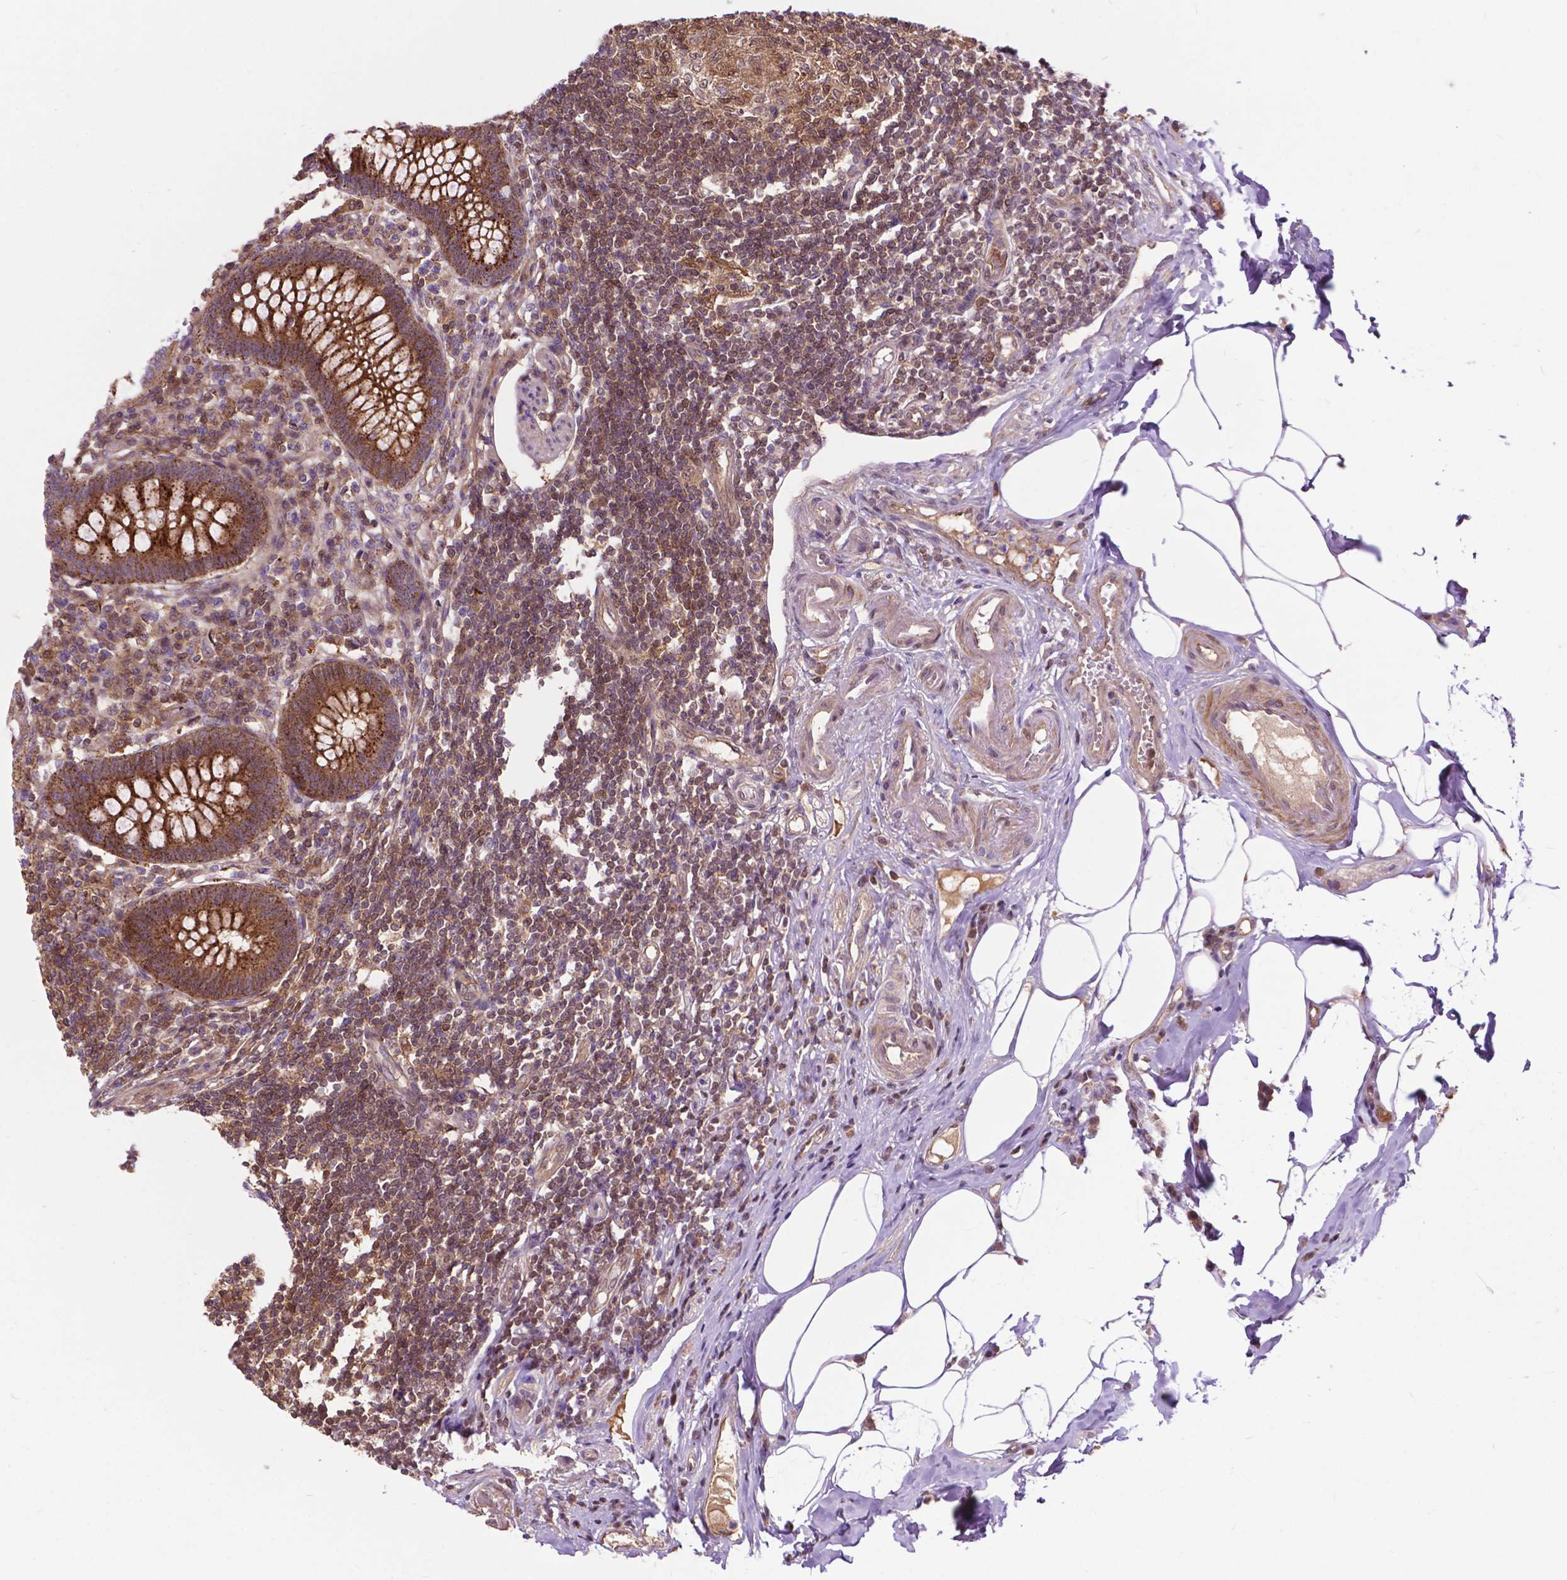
{"staining": {"intensity": "moderate", "quantity": ">75%", "location": "cytoplasmic/membranous"}, "tissue": "appendix", "cell_type": "Glandular cells", "image_type": "normal", "snomed": [{"axis": "morphology", "description": "Normal tissue, NOS"}, {"axis": "topography", "description": "Appendix"}], "caption": "Benign appendix was stained to show a protein in brown. There is medium levels of moderate cytoplasmic/membranous staining in approximately >75% of glandular cells.", "gene": "CHMP4A", "patient": {"sex": "female", "age": 57}}